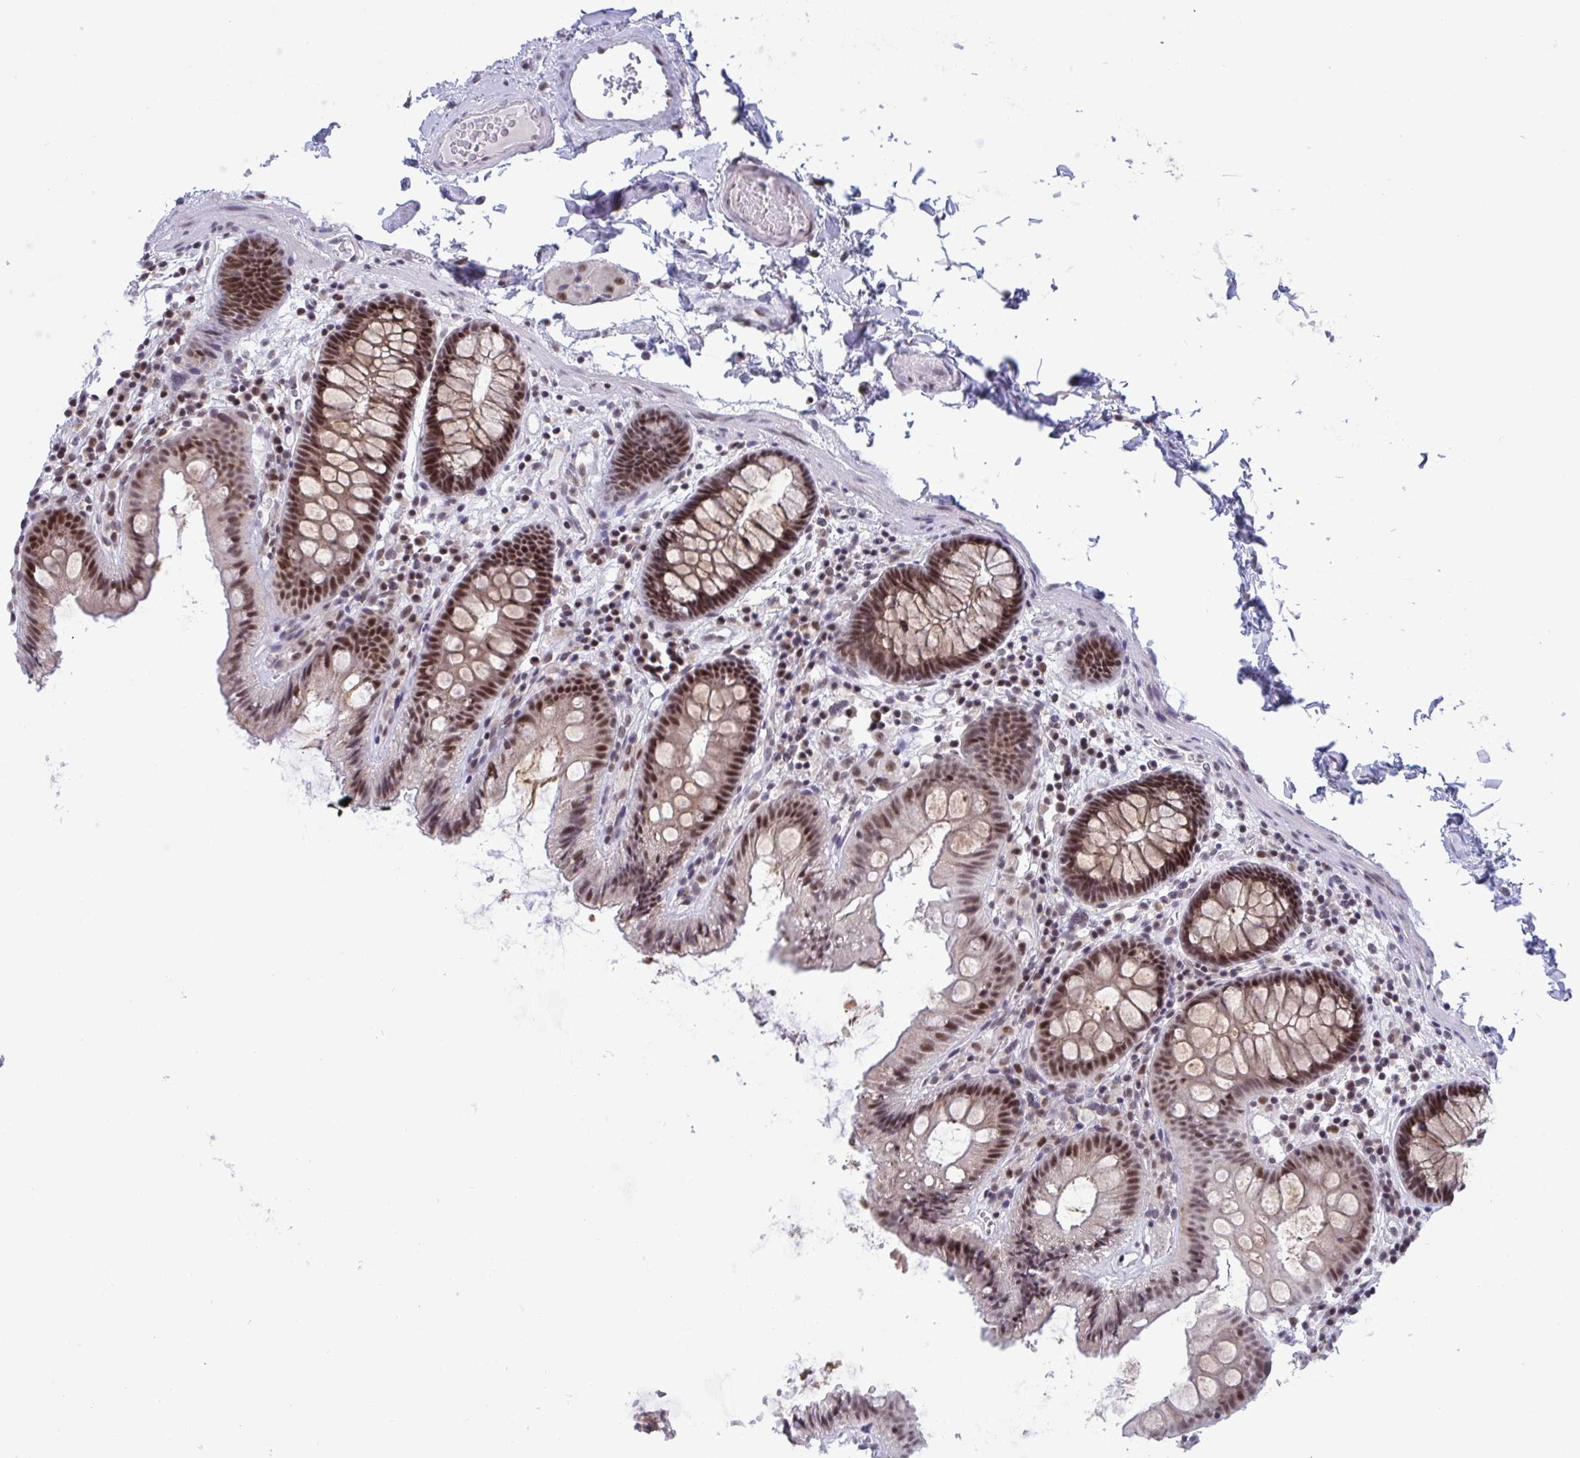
{"staining": {"intensity": "weak", "quantity": "<25%", "location": "nuclear"}, "tissue": "colon", "cell_type": "Endothelial cells", "image_type": "normal", "snomed": [{"axis": "morphology", "description": "Normal tissue, NOS"}, {"axis": "topography", "description": "Colon"}], "caption": "There is no significant positivity in endothelial cells of colon. The staining is performed using DAB brown chromogen with nuclei counter-stained in using hematoxylin.", "gene": "WBP11", "patient": {"sex": "male", "age": 84}}